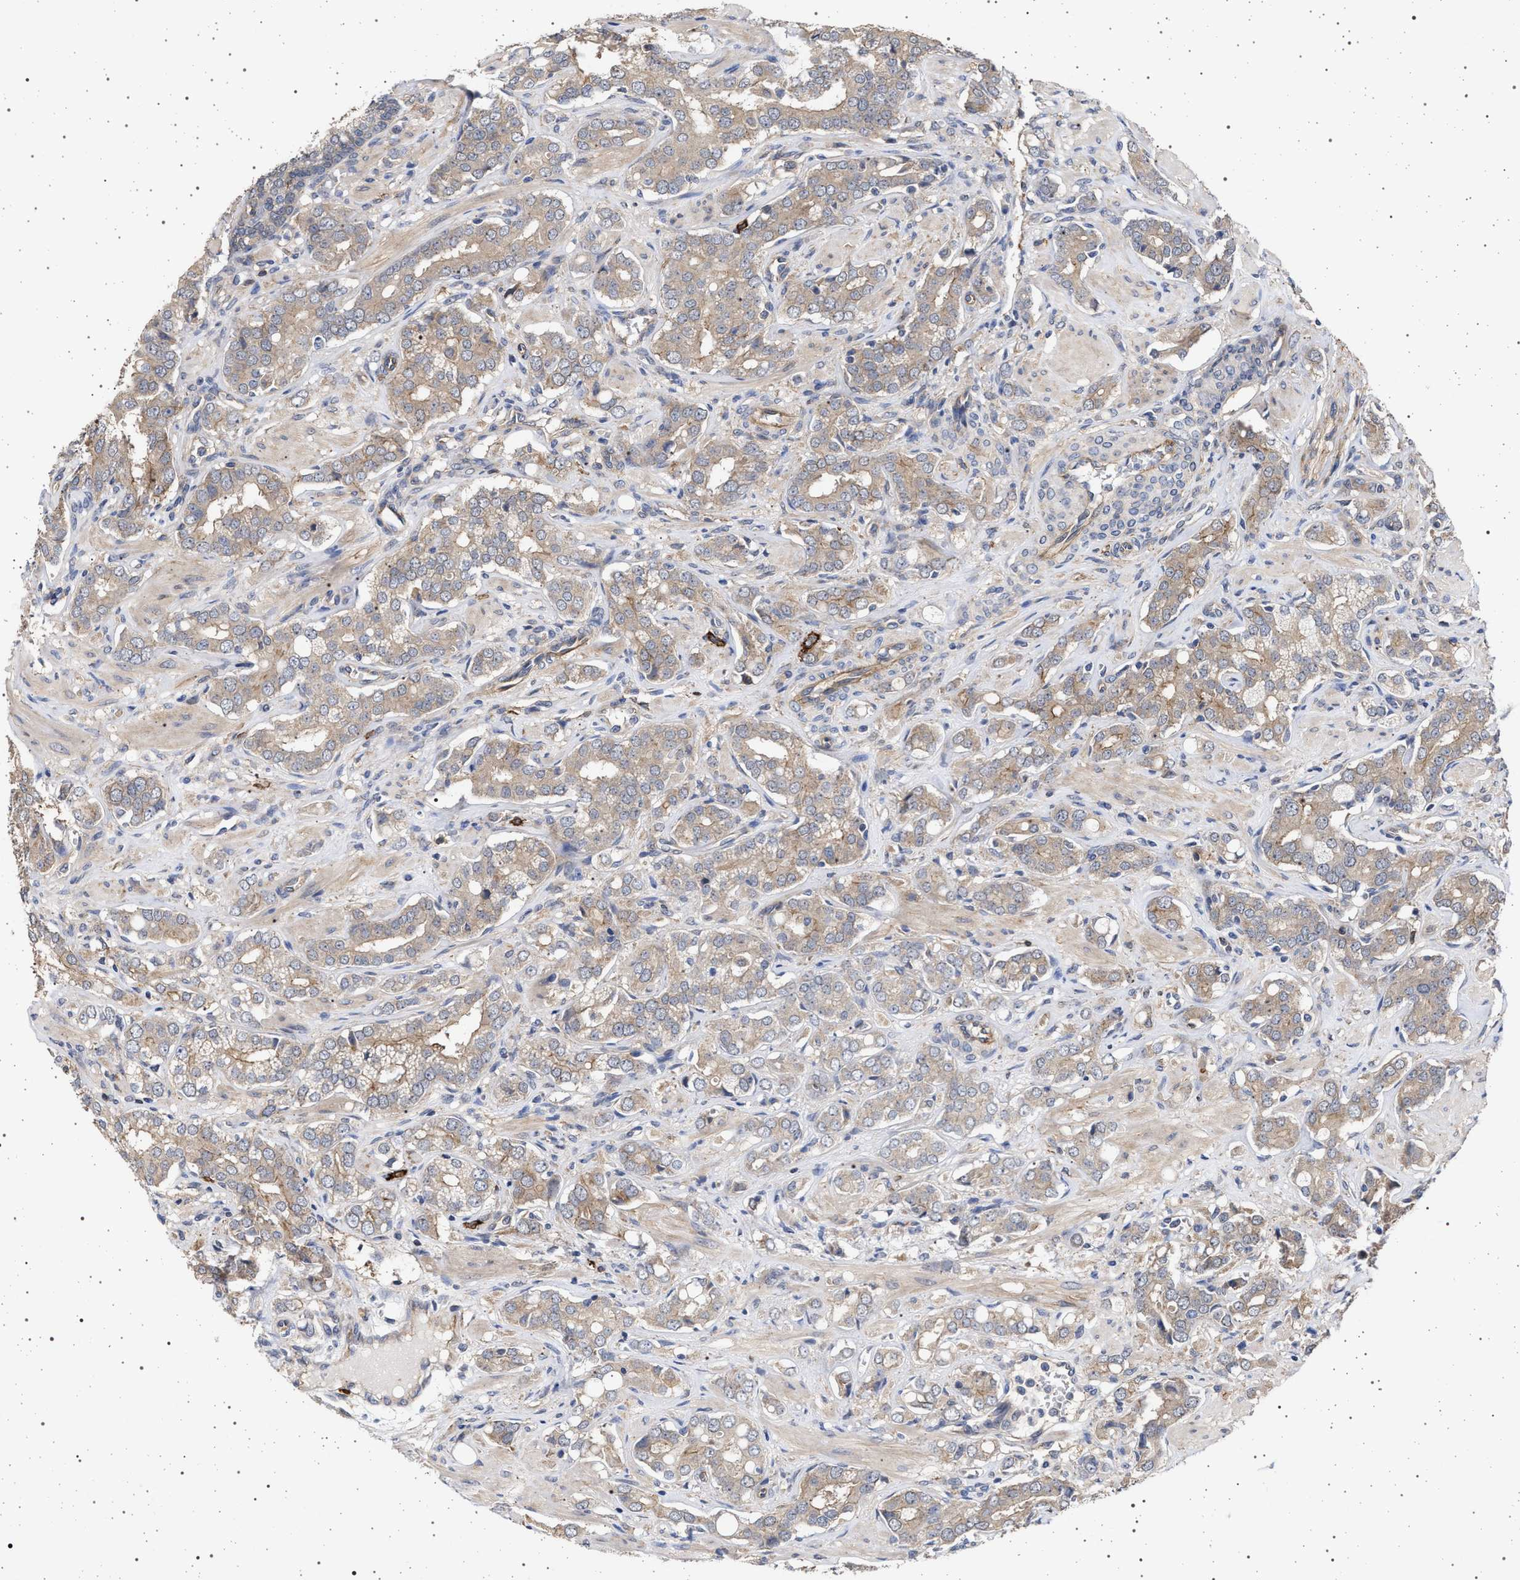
{"staining": {"intensity": "weak", "quantity": "25%-75%", "location": "cytoplasmic/membranous"}, "tissue": "prostate cancer", "cell_type": "Tumor cells", "image_type": "cancer", "snomed": [{"axis": "morphology", "description": "Adenocarcinoma, High grade"}, {"axis": "topography", "description": "Prostate"}], "caption": "Immunohistochemistry (IHC) of prostate cancer (high-grade adenocarcinoma) demonstrates low levels of weak cytoplasmic/membranous staining in approximately 25%-75% of tumor cells.", "gene": "IFT20", "patient": {"sex": "male", "age": 52}}